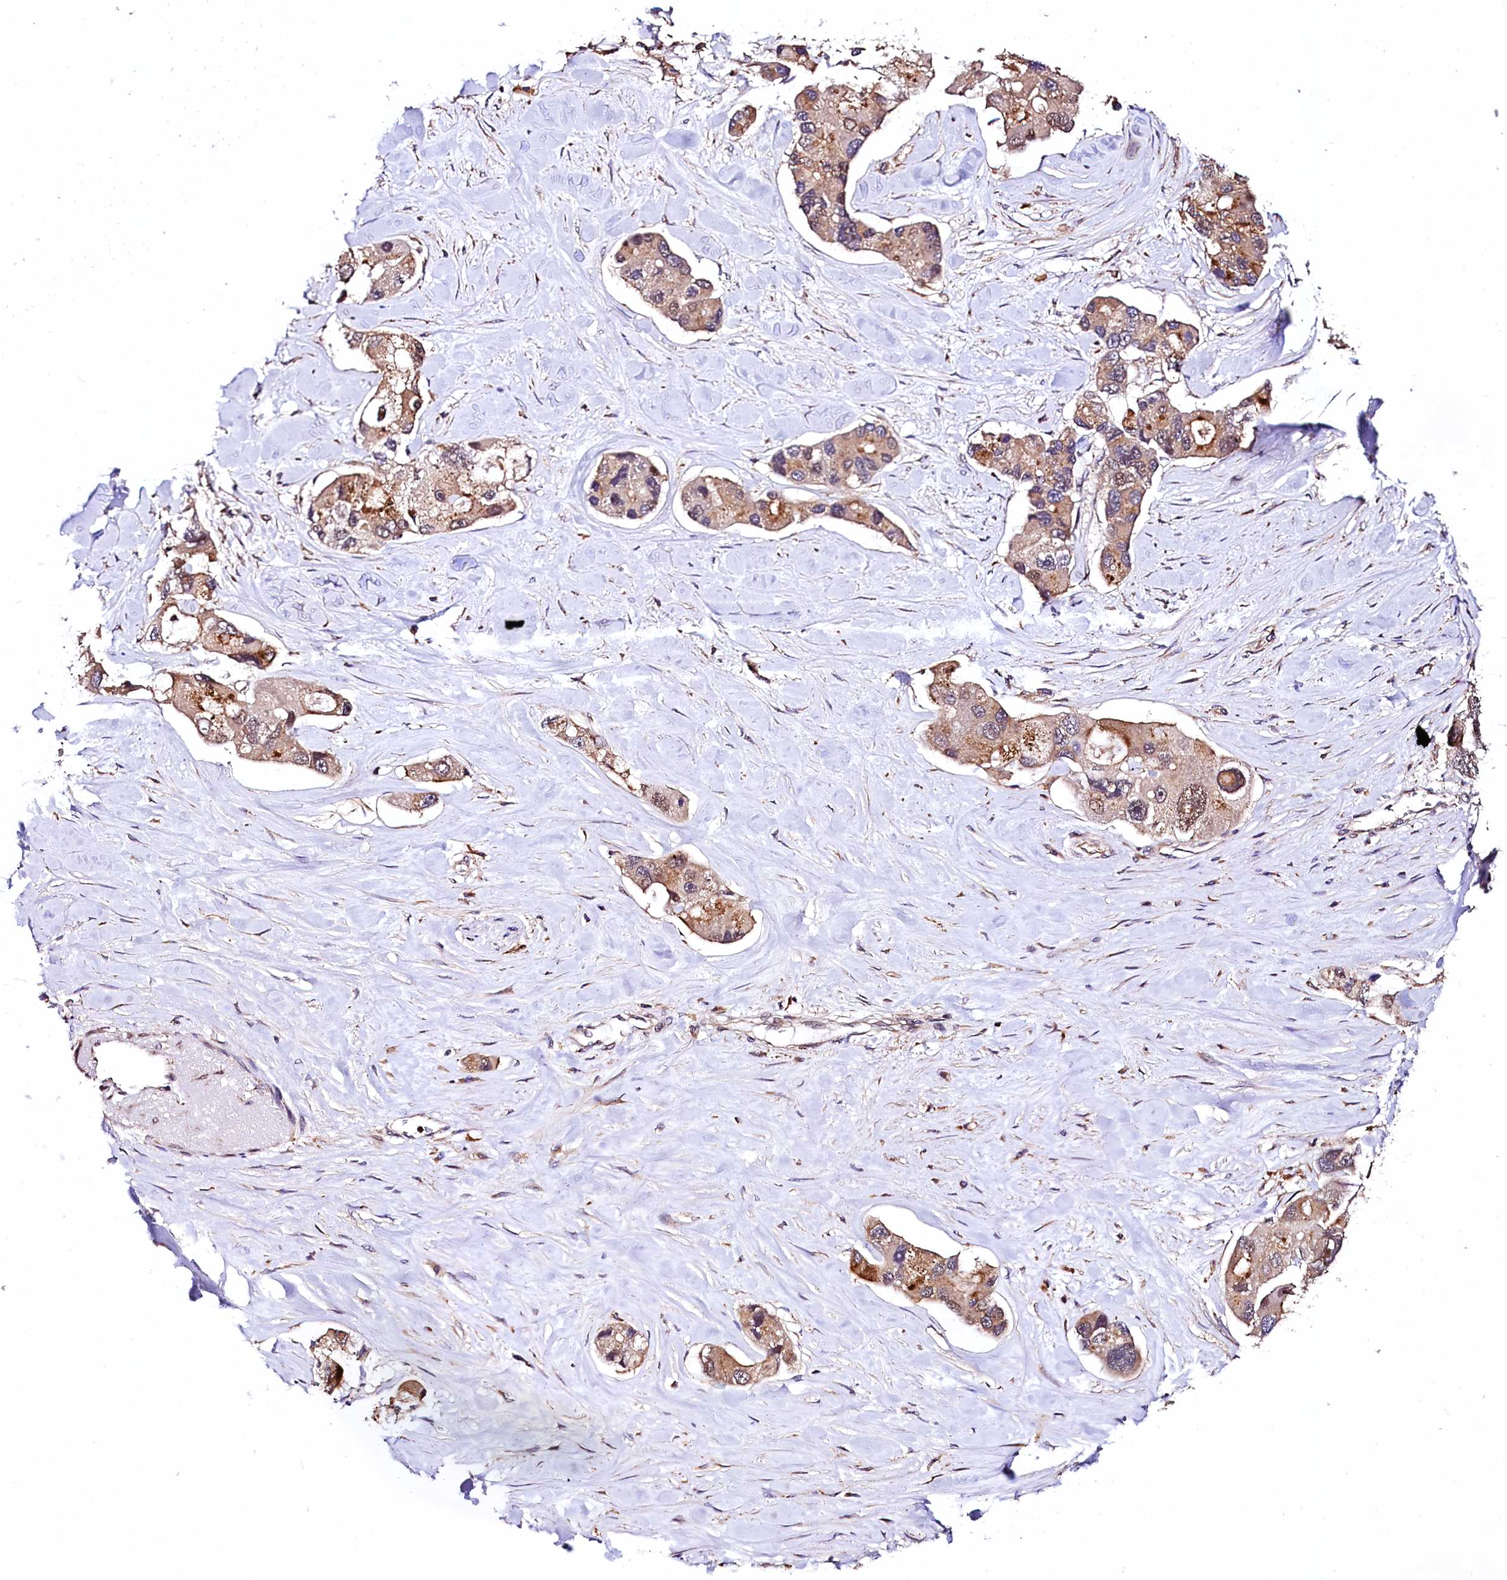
{"staining": {"intensity": "weak", "quantity": "25%-75%", "location": "cytoplasmic/membranous,nuclear"}, "tissue": "lung cancer", "cell_type": "Tumor cells", "image_type": "cancer", "snomed": [{"axis": "morphology", "description": "Adenocarcinoma, NOS"}, {"axis": "topography", "description": "Lung"}], "caption": "A micrograph showing weak cytoplasmic/membranous and nuclear expression in approximately 25%-75% of tumor cells in lung cancer, as visualized by brown immunohistochemical staining.", "gene": "VPS35", "patient": {"sex": "female", "age": 54}}